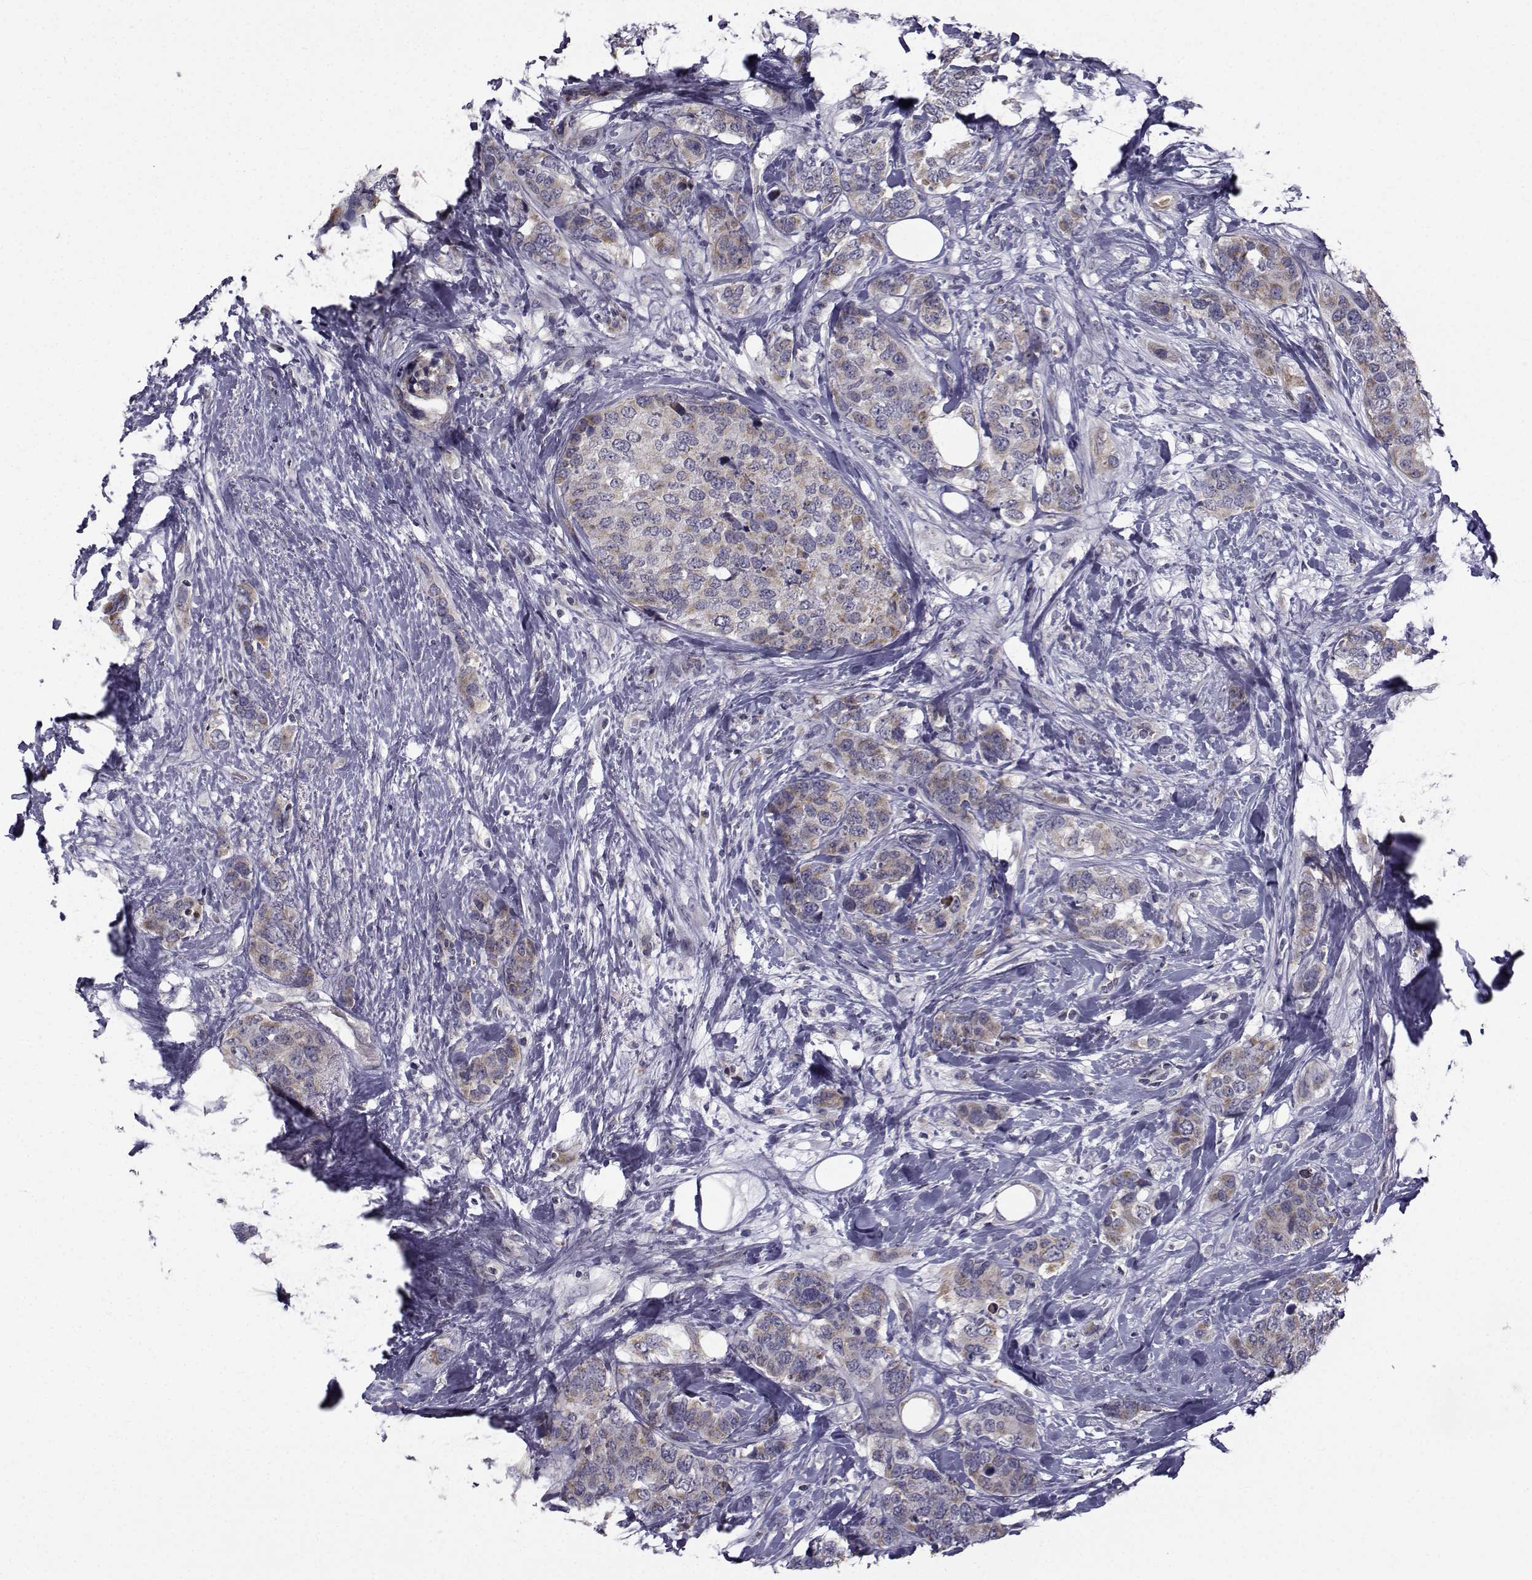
{"staining": {"intensity": "weak", "quantity": "25%-75%", "location": "cytoplasmic/membranous"}, "tissue": "breast cancer", "cell_type": "Tumor cells", "image_type": "cancer", "snomed": [{"axis": "morphology", "description": "Lobular carcinoma"}, {"axis": "topography", "description": "Breast"}], "caption": "Breast lobular carcinoma stained with DAB immunohistochemistry (IHC) demonstrates low levels of weak cytoplasmic/membranous staining in about 25%-75% of tumor cells.", "gene": "ANGPT1", "patient": {"sex": "female", "age": 59}}